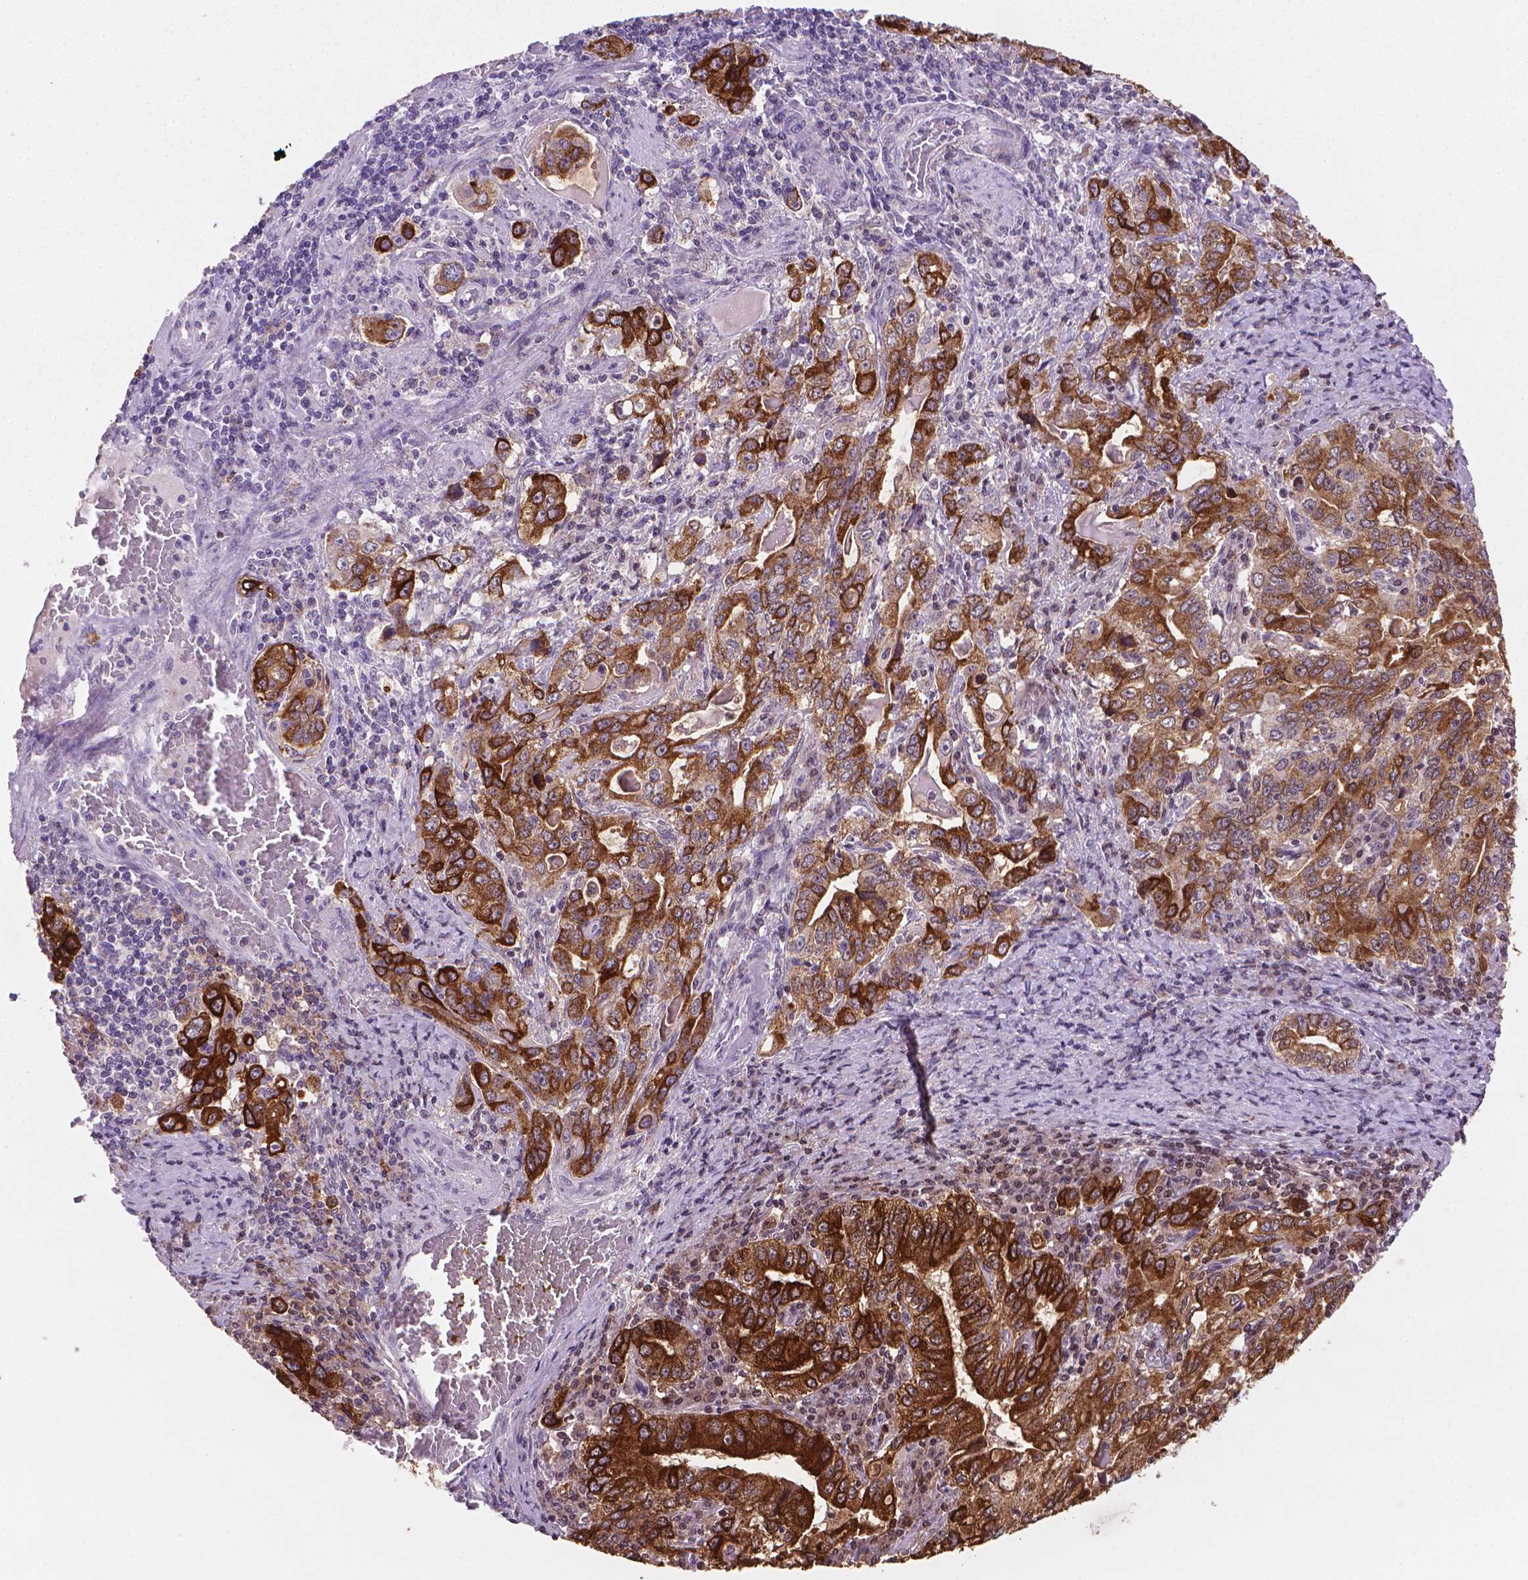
{"staining": {"intensity": "strong", "quantity": ">75%", "location": "cytoplasmic/membranous"}, "tissue": "stomach cancer", "cell_type": "Tumor cells", "image_type": "cancer", "snomed": [{"axis": "morphology", "description": "Adenocarcinoma, NOS"}, {"axis": "topography", "description": "Stomach, lower"}], "caption": "The histopathology image exhibits a brown stain indicating the presence of a protein in the cytoplasmic/membranous of tumor cells in stomach cancer.", "gene": "MUC1", "patient": {"sex": "female", "age": 72}}